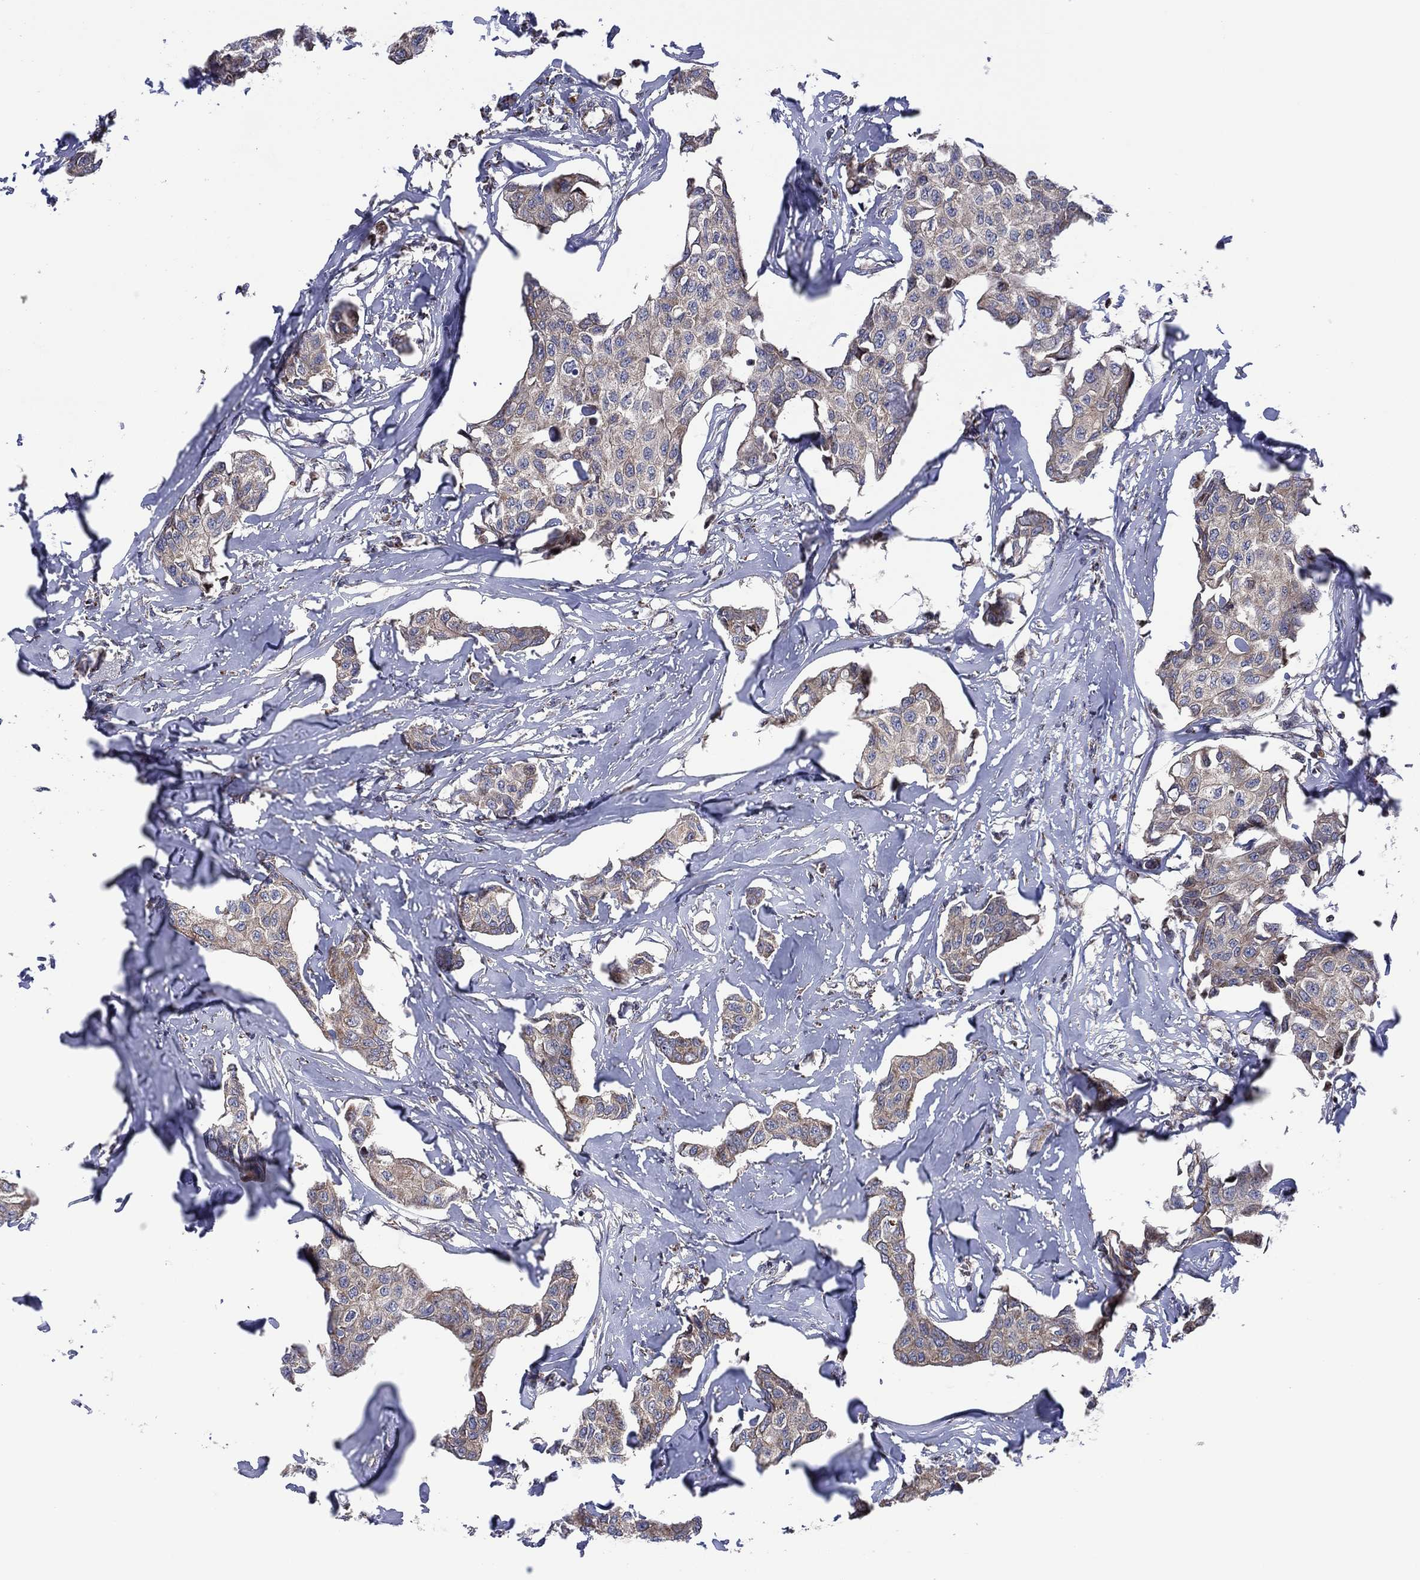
{"staining": {"intensity": "weak", "quantity": "<25%", "location": "cytoplasmic/membranous"}, "tissue": "breast cancer", "cell_type": "Tumor cells", "image_type": "cancer", "snomed": [{"axis": "morphology", "description": "Duct carcinoma"}, {"axis": "topography", "description": "Breast"}], "caption": "Histopathology image shows no protein staining in tumor cells of breast infiltrating ductal carcinoma tissue.", "gene": "PIDD1", "patient": {"sex": "female", "age": 80}}